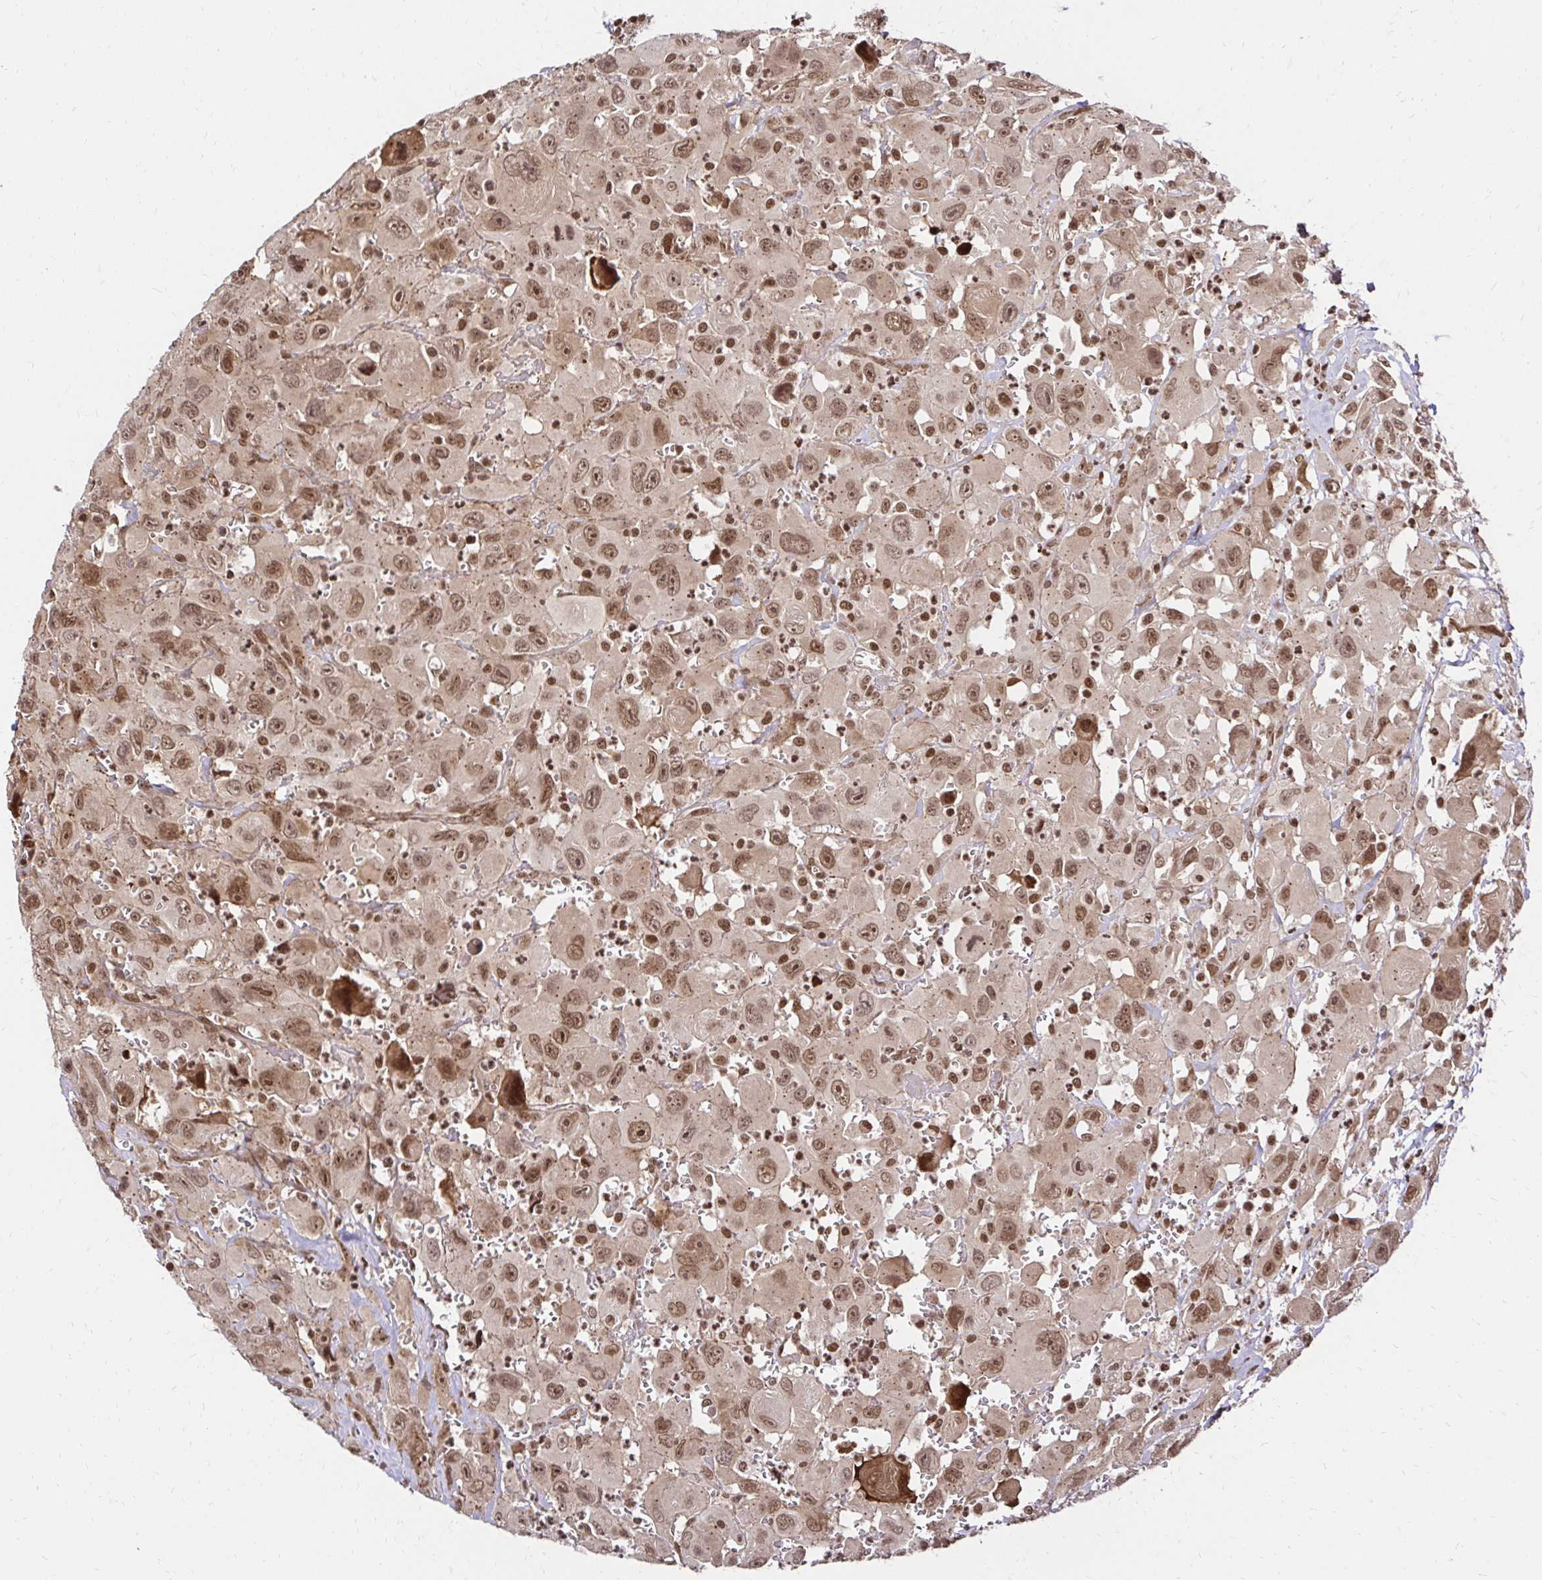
{"staining": {"intensity": "moderate", "quantity": ">75%", "location": "nuclear"}, "tissue": "head and neck cancer", "cell_type": "Tumor cells", "image_type": "cancer", "snomed": [{"axis": "morphology", "description": "Squamous cell carcinoma, NOS"}, {"axis": "morphology", "description": "Squamous cell carcinoma, metastatic, NOS"}, {"axis": "topography", "description": "Oral tissue"}, {"axis": "topography", "description": "Head-Neck"}], "caption": "Immunohistochemical staining of human metastatic squamous cell carcinoma (head and neck) exhibits medium levels of moderate nuclear positivity in approximately >75% of tumor cells. The protein of interest is stained brown, and the nuclei are stained in blue (DAB IHC with brightfield microscopy, high magnification).", "gene": "GLYR1", "patient": {"sex": "female", "age": 85}}